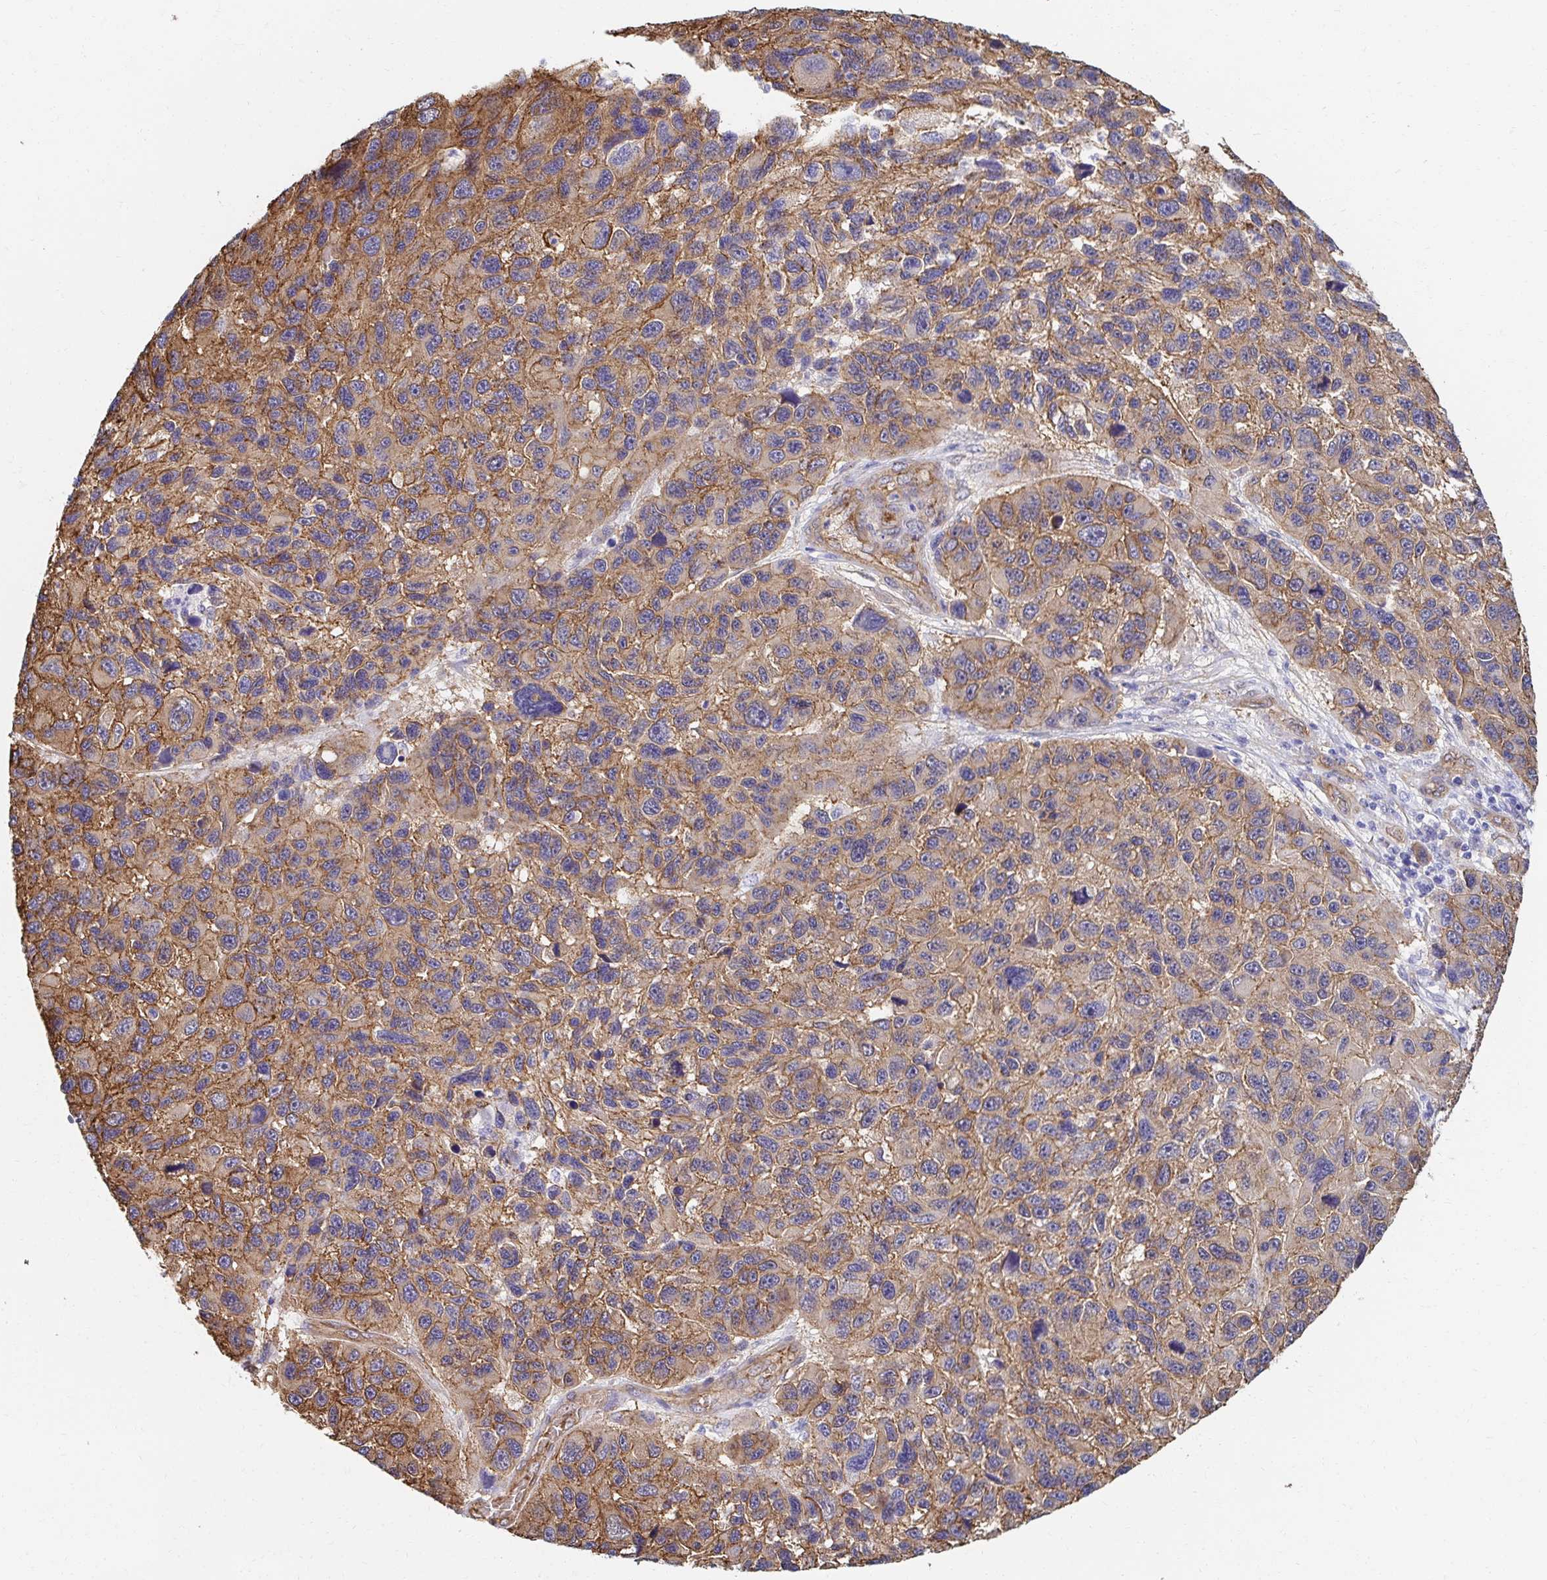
{"staining": {"intensity": "moderate", "quantity": ">75%", "location": "cytoplasmic/membranous"}, "tissue": "melanoma", "cell_type": "Tumor cells", "image_type": "cancer", "snomed": [{"axis": "morphology", "description": "Malignant melanoma, NOS"}, {"axis": "topography", "description": "Skin"}], "caption": "The image reveals a brown stain indicating the presence of a protein in the cytoplasmic/membranous of tumor cells in malignant melanoma. (brown staining indicates protein expression, while blue staining denotes nuclei).", "gene": "CTTN", "patient": {"sex": "male", "age": 53}}